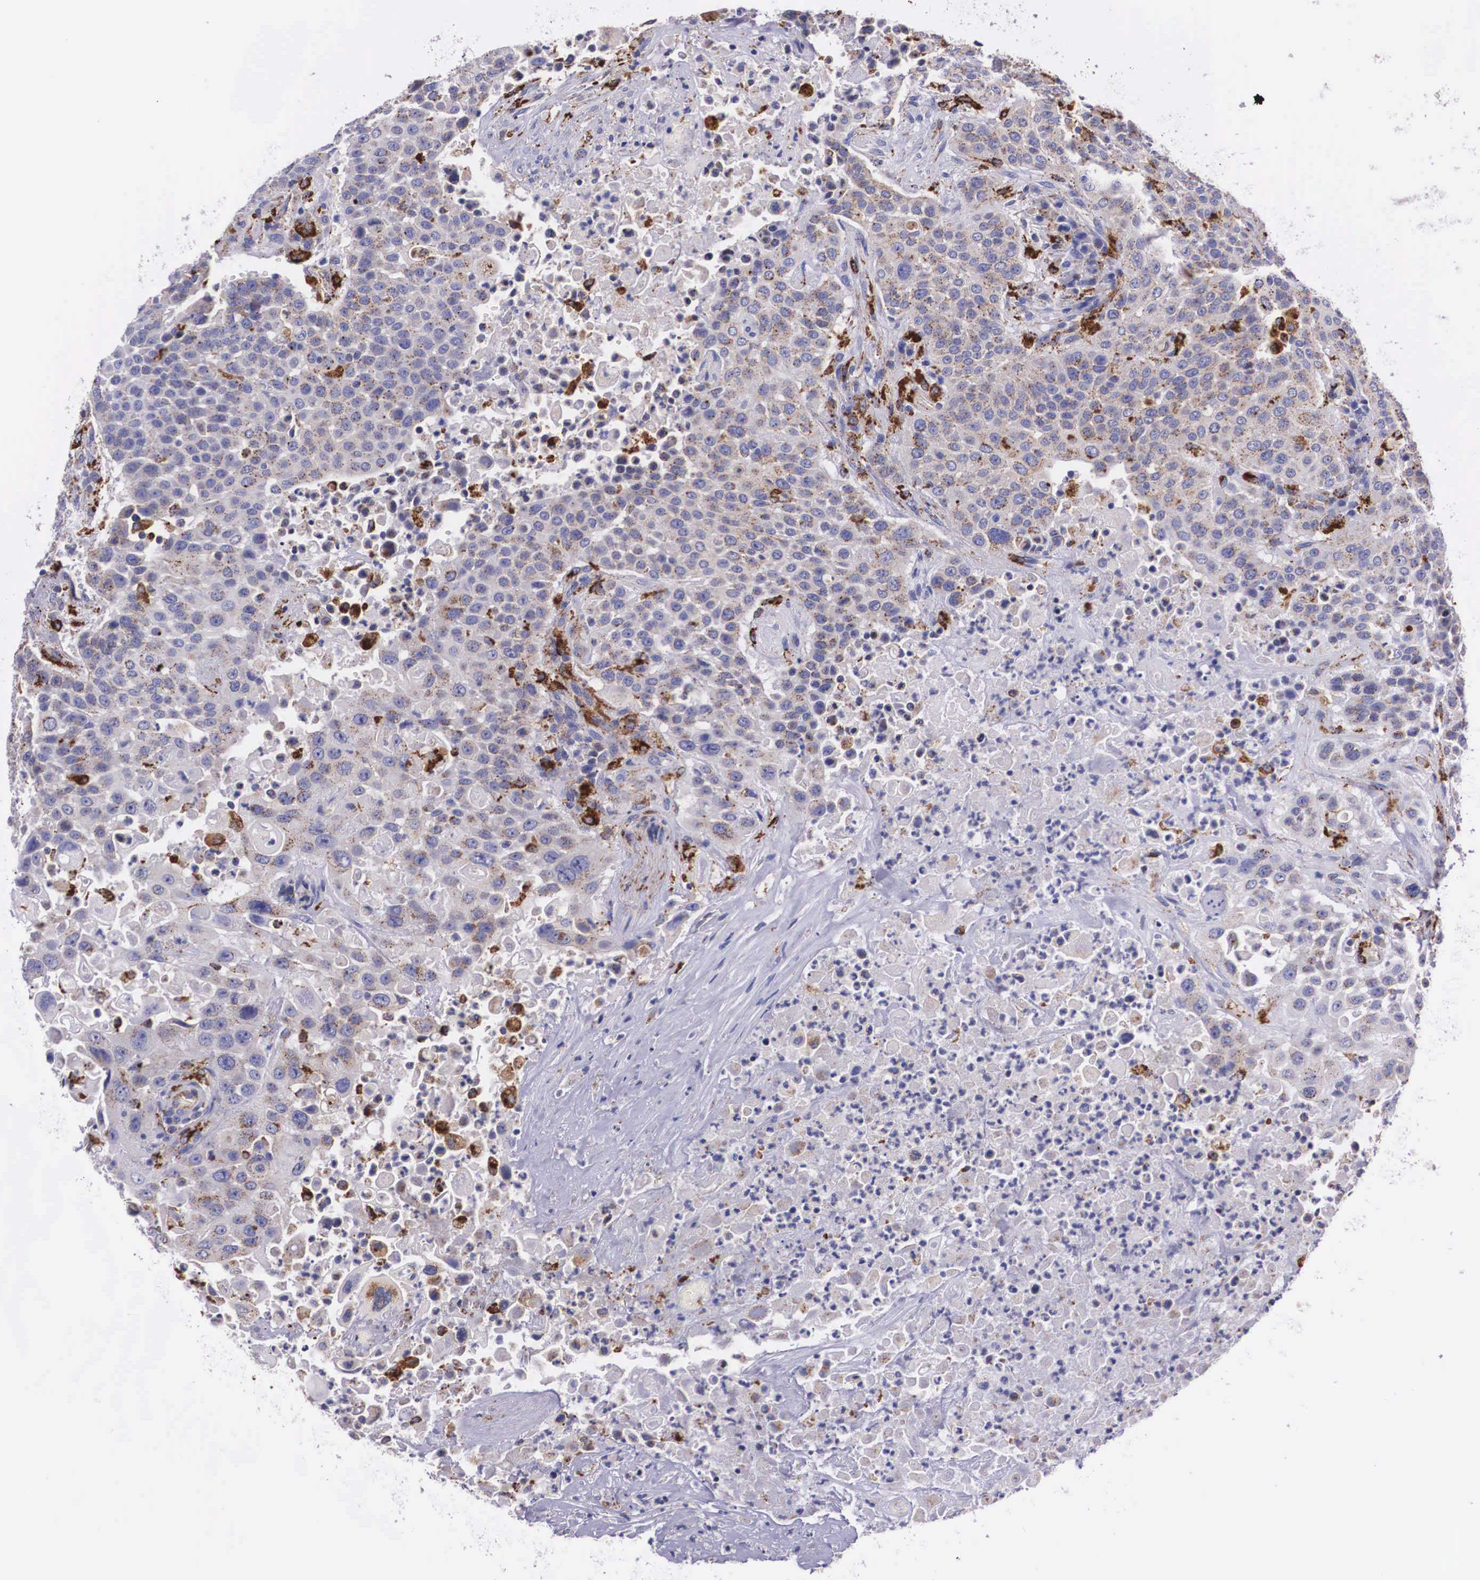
{"staining": {"intensity": "moderate", "quantity": ">75%", "location": "cytoplasmic/membranous"}, "tissue": "urothelial cancer", "cell_type": "Tumor cells", "image_type": "cancer", "snomed": [{"axis": "morphology", "description": "Urothelial carcinoma, High grade"}, {"axis": "topography", "description": "Urinary bladder"}], "caption": "Immunohistochemical staining of human urothelial cancer exhibits medium levels of moderate cytoplasmic/membranous protein expression in approximately >75% of tumor cells.", "gene": "NAGA", "patient": {"sex": "male", "age": 74}}